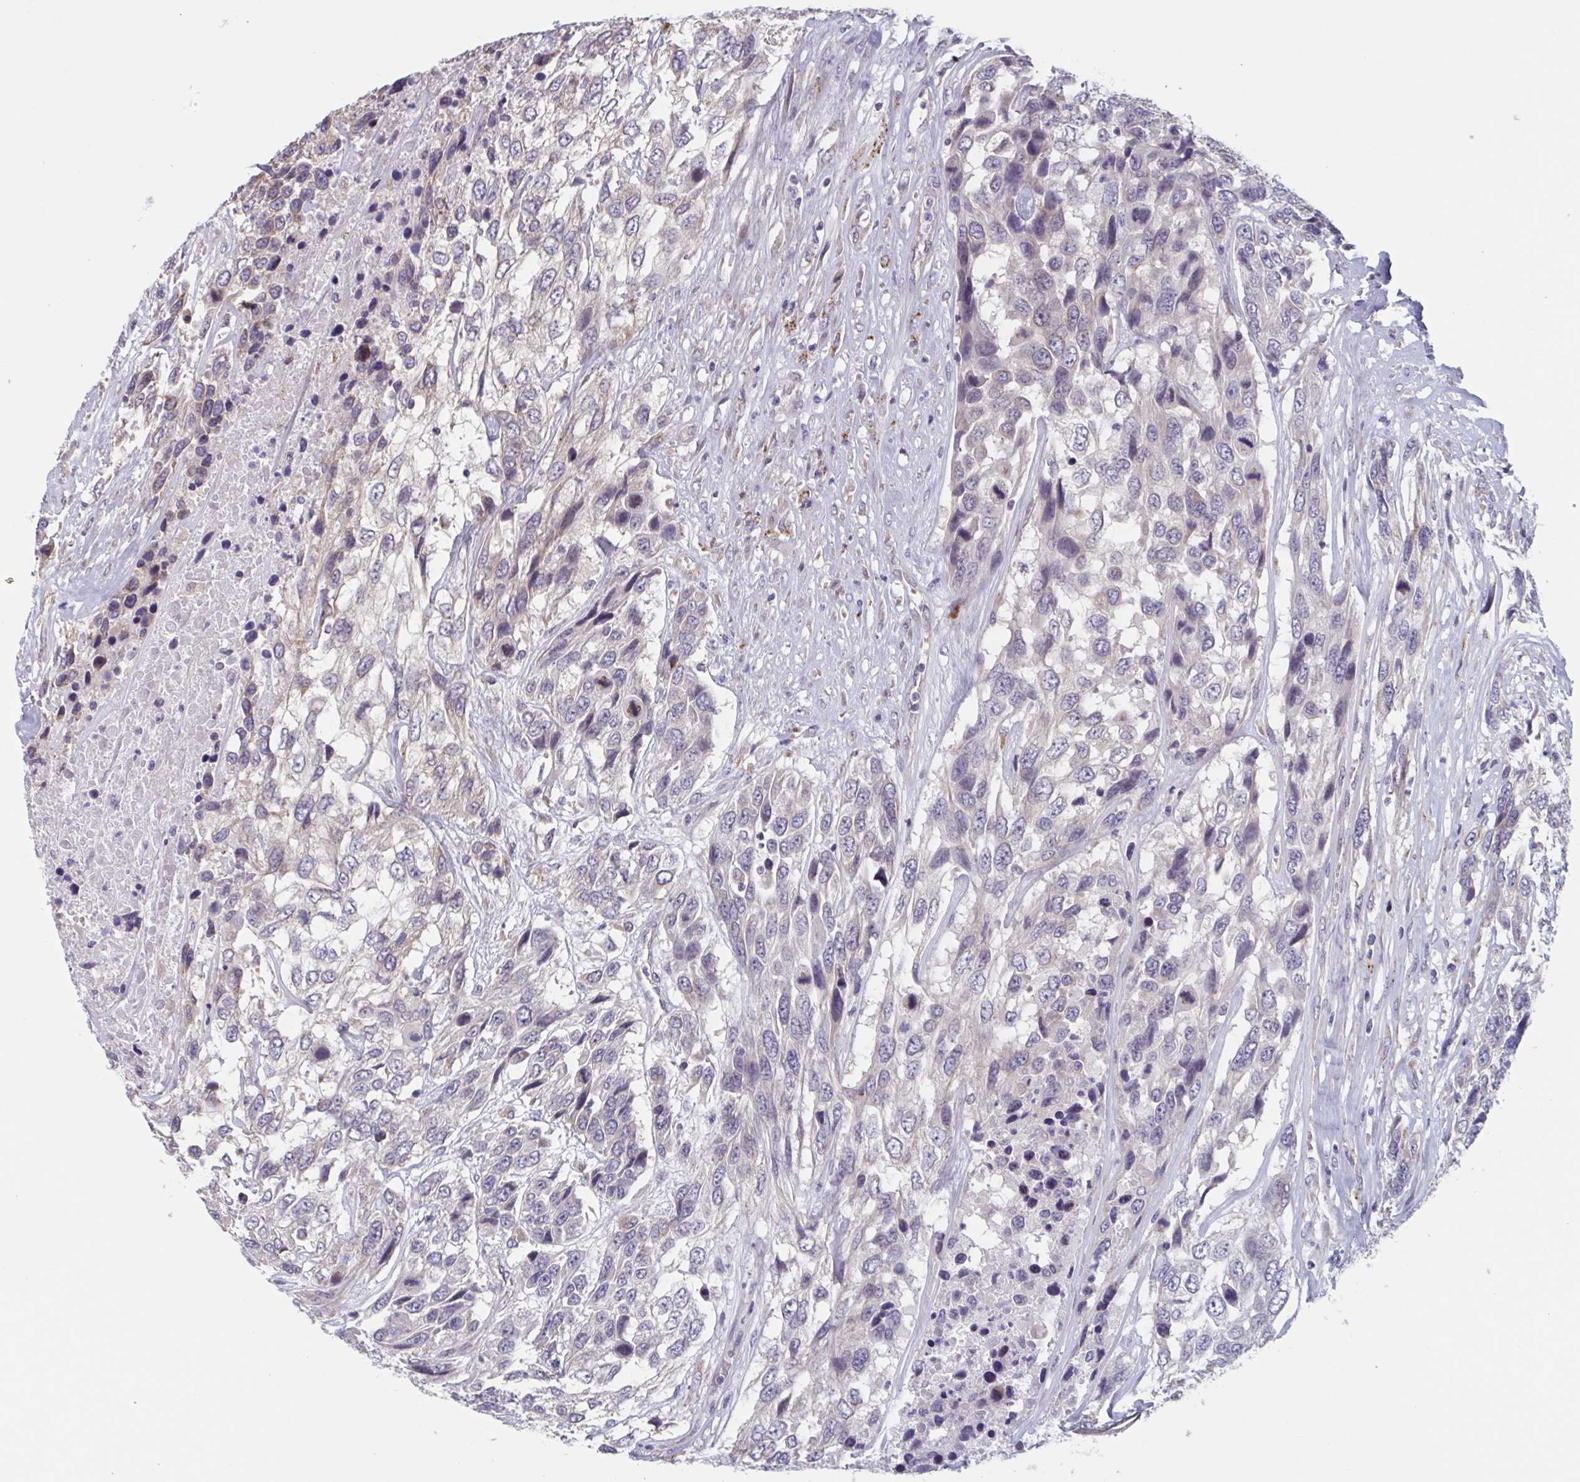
{"staining": {"intensity": "negative", "quantity": "none", "location": "none"}, "tissue": "urothelial cancer", "cell_type": "Tumor cells", "image_type": "cancer", "snomed": [{"axis": "morphology", "description": "Urothelial carcinoma, High grade"}, {"axis": "topography", "description": "Urinary bladder"}], "caption": "DAB (3,3'-diaminobenzidine) immunohistochemical staining of urothelial cancer reveals no significant positivity in tumor cells. (Brightfield microscopy of DAB (3,3'-diaminobenzidine) IHC at high magnification).", "gene": "TNFSF10", "patient": {"sex": "female", "age": 70}}